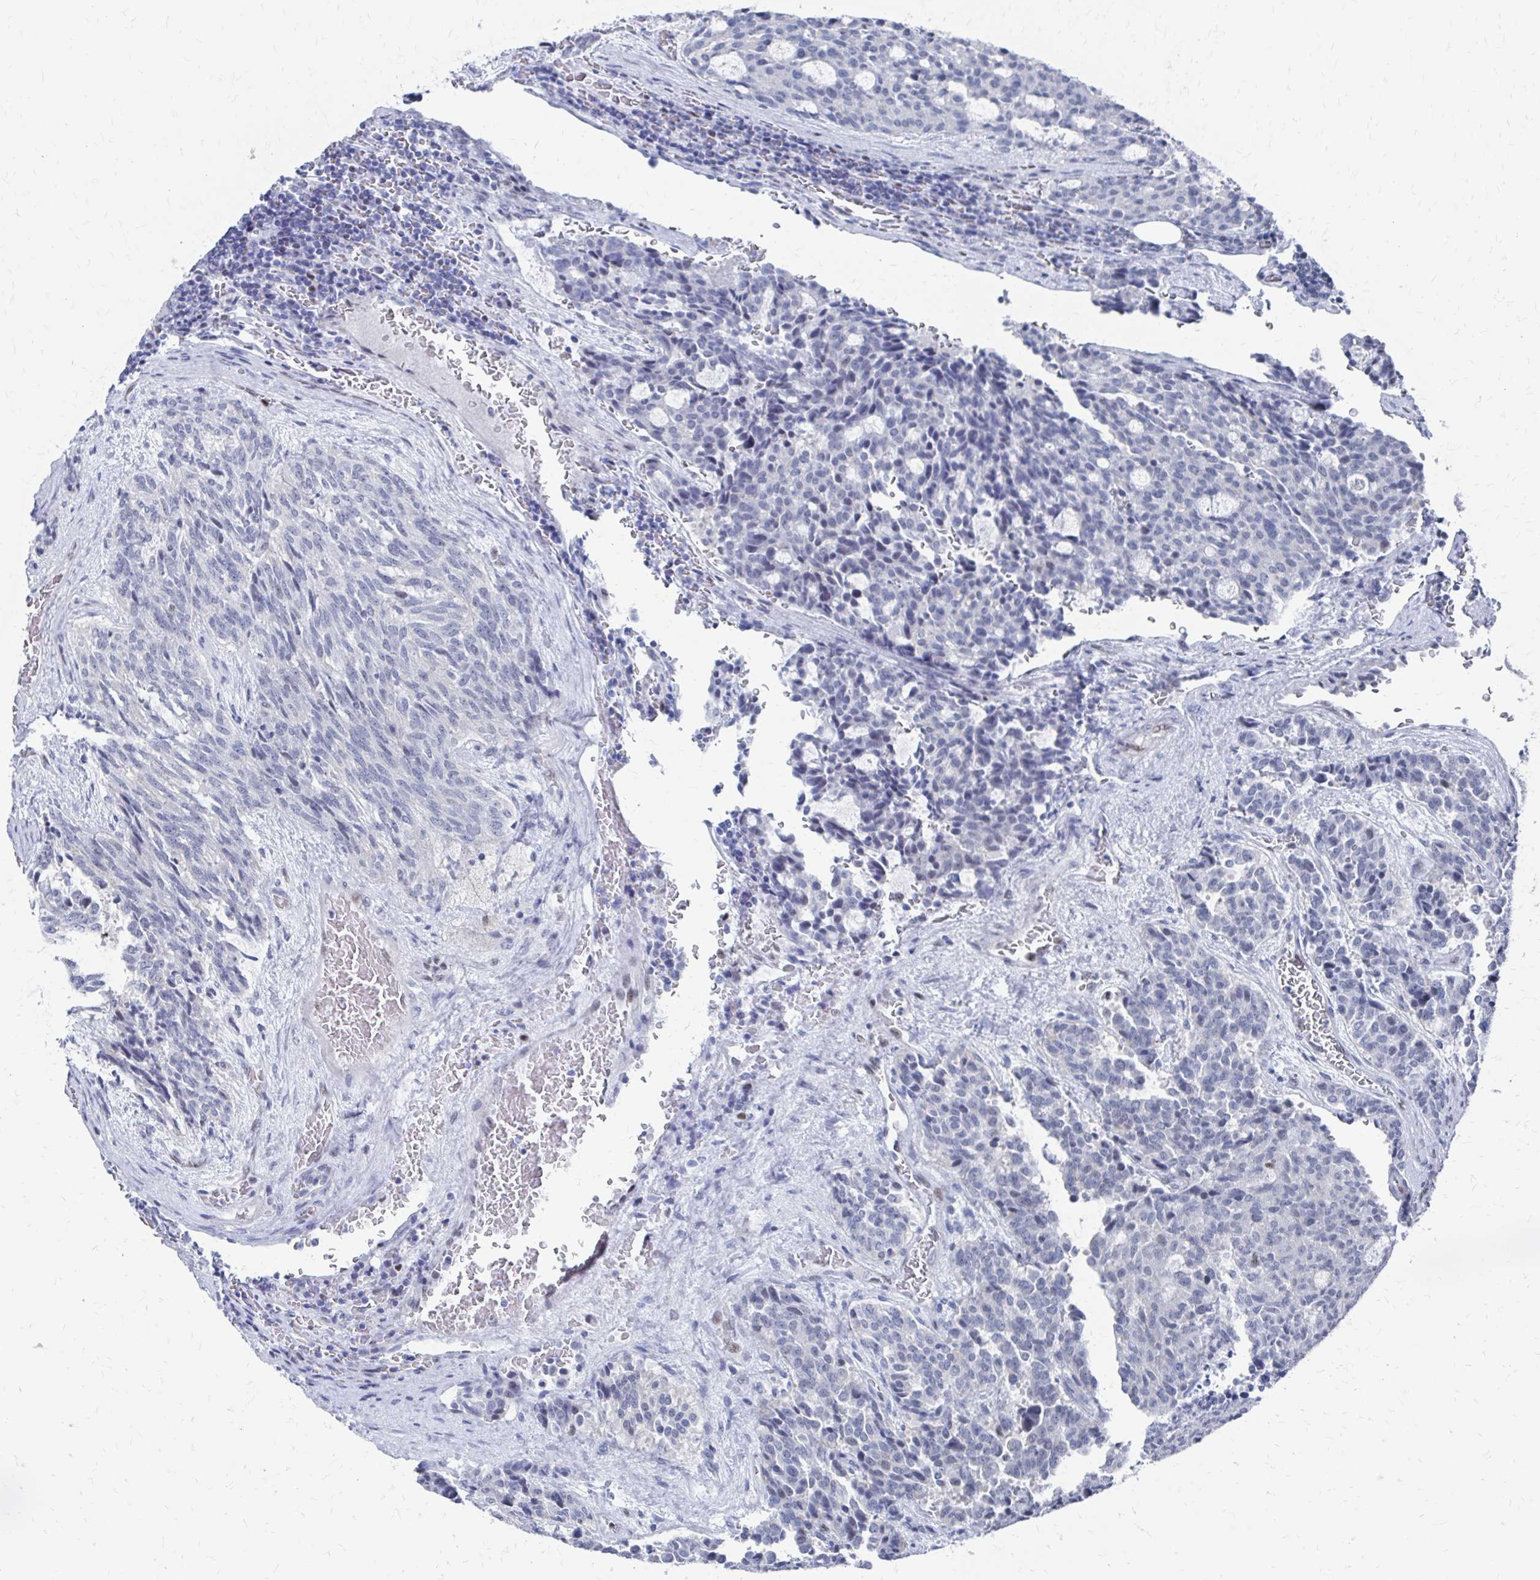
{"staining": {"intensity": "negative", "quantity": "none", "location": "none"}, "tissue": "carcinoid", "cell_type": "Tumor cells", "image_type": "cancer", "snomed": [{"axis": "morphology", "description": "Carcinoid, malignant, NOS"}, {"axis": "topography", "description": "Pancreas"}], "caption": "High power microscopy histopathology image of an immunohistochemistry photomicrograph of carcinoid, revealing no significant expression in tumor cells. Nuclei are stained in blue.", "gene": "CDIN1", "patient": {"sex": "female", "age": 54}}